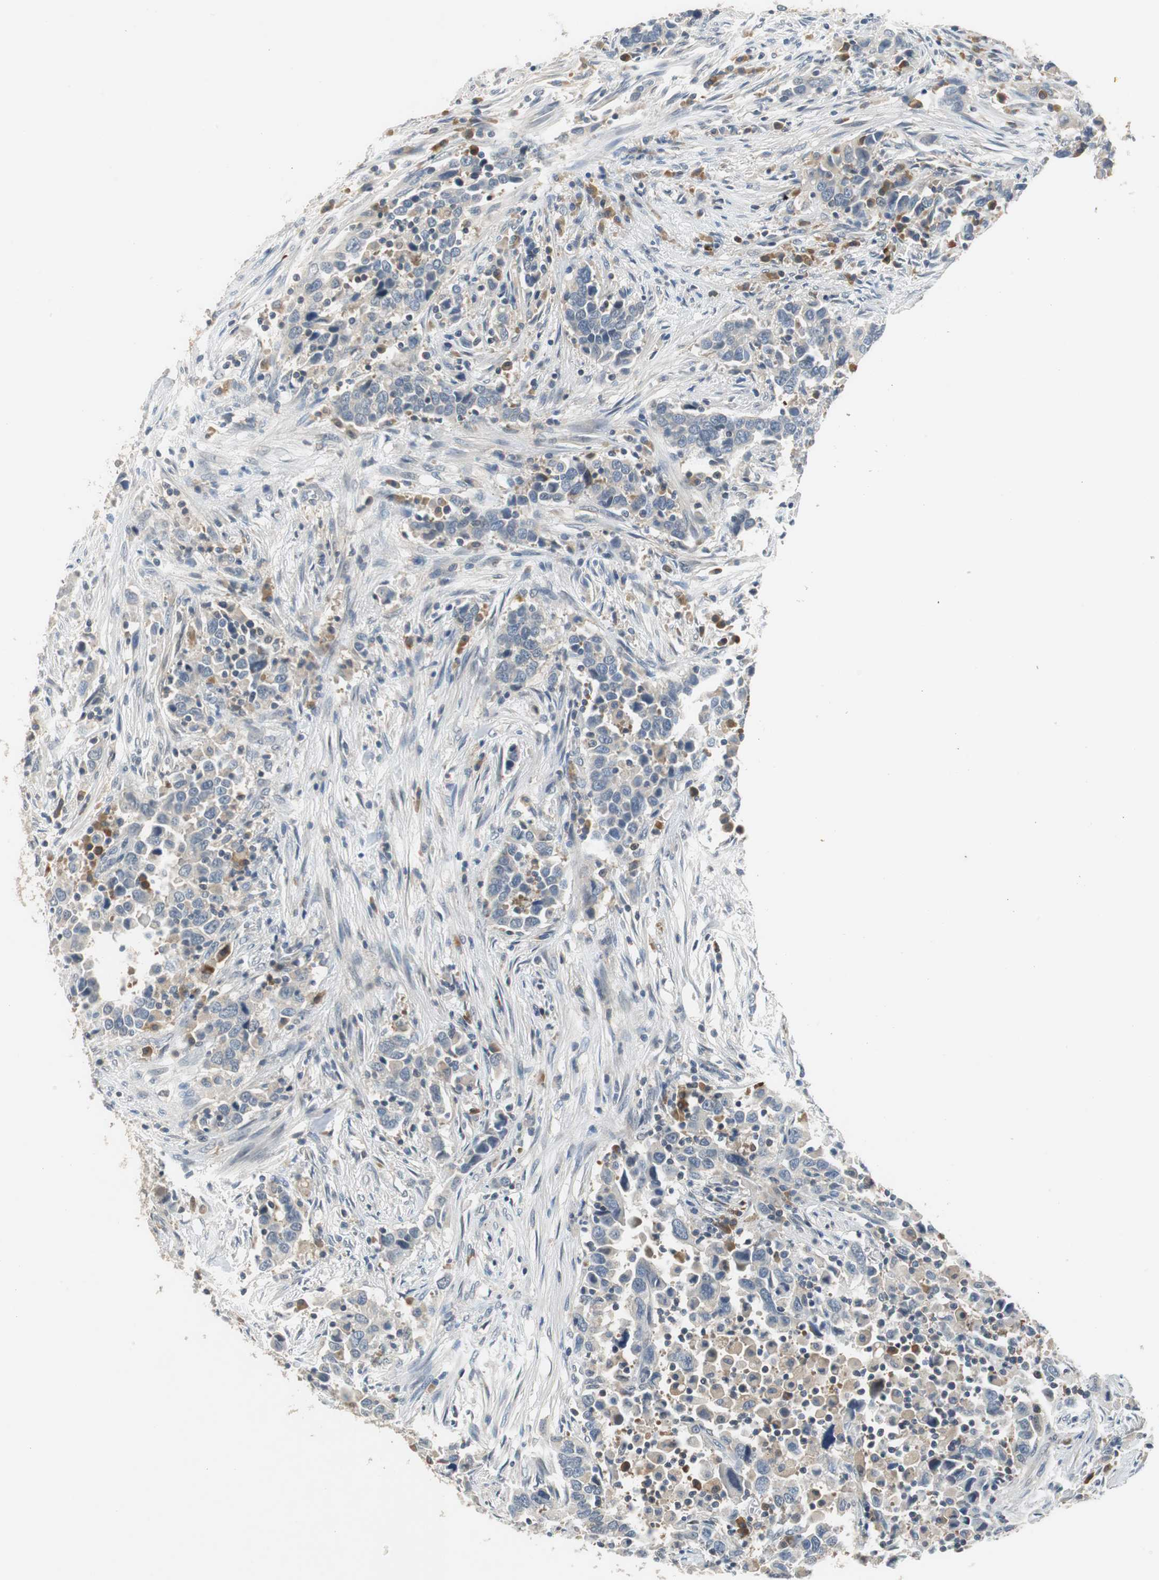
{"staining": {"intensity": "weak", "quantity": "<25%", "location": "cytoplasmic/membranous"}, "tissue": "urothelial cancer", "cell_type": "Tumor cells", "image_type": "cancer", "snomed": [{"axis": "morphology", "description": "Urothelial carcinoma, High grade"}, {"axis": "topography", "description": "Urinary bladder"}], "caption": "Immunohistochemistry of high-grade urothelial carcinoma exhibits no staining in tumor cells.", "gene": "GLCCI1", "patient": {"sex": "male", "age": 61}}